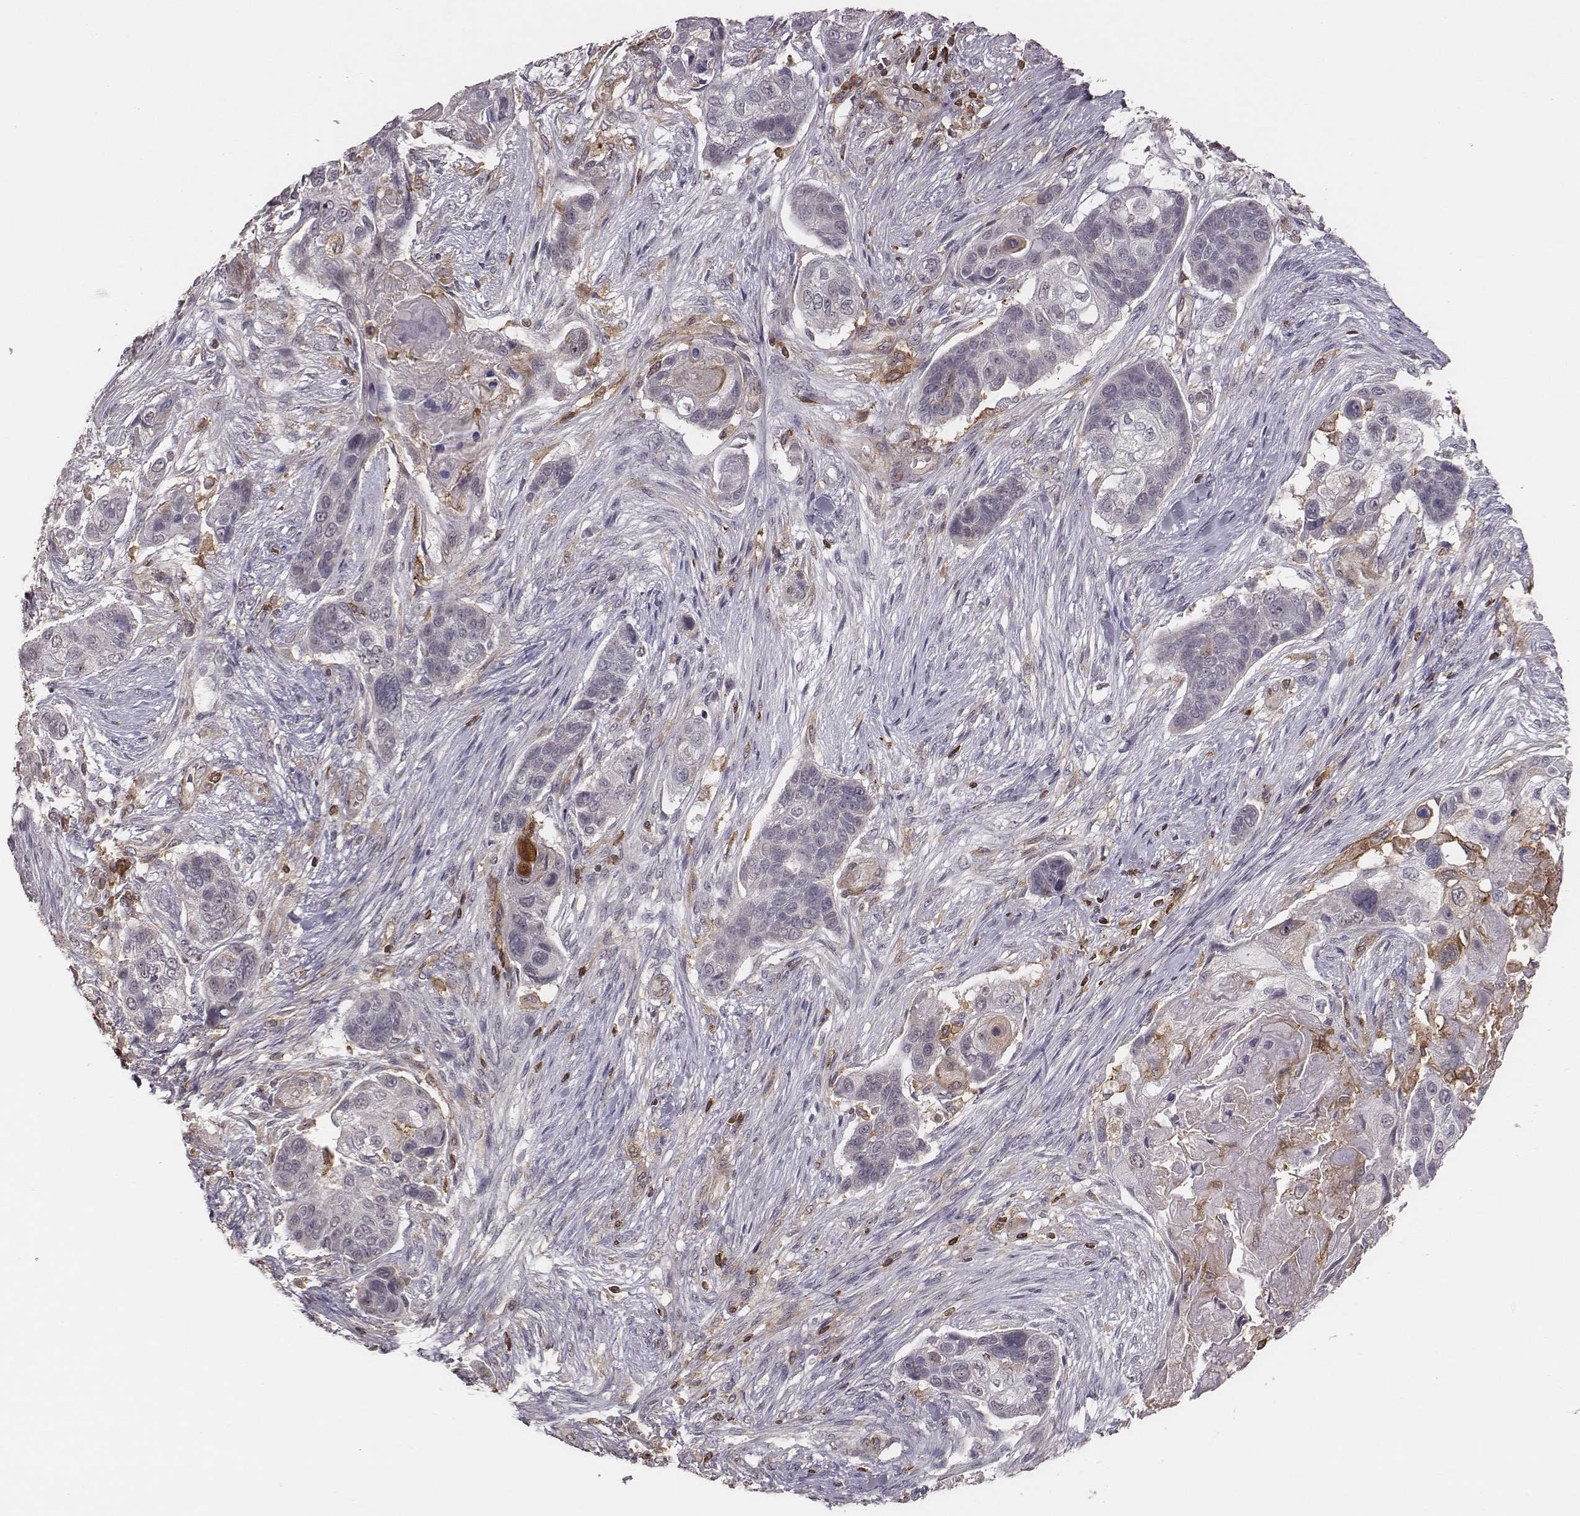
{"staining": {"intensity": "negative", "quantity": "none", "location": "none"}, "tissue": "lung cancer", "cell_type": "Tumor cells", "image_type": "cancer", "snomed": [{"axis": "morphology", "description": "Squamous cell carcinoma, NOS"}, {"axis": "topography", "description": "Lung"}], "caption": "Human lung squamous cell carcinoma stained for a protein using immunohistochemistry (IHC) demonstrates no staining in tumor cells.", "gene": "PILRA", "patient": {"sex": "male", "age": 69}}